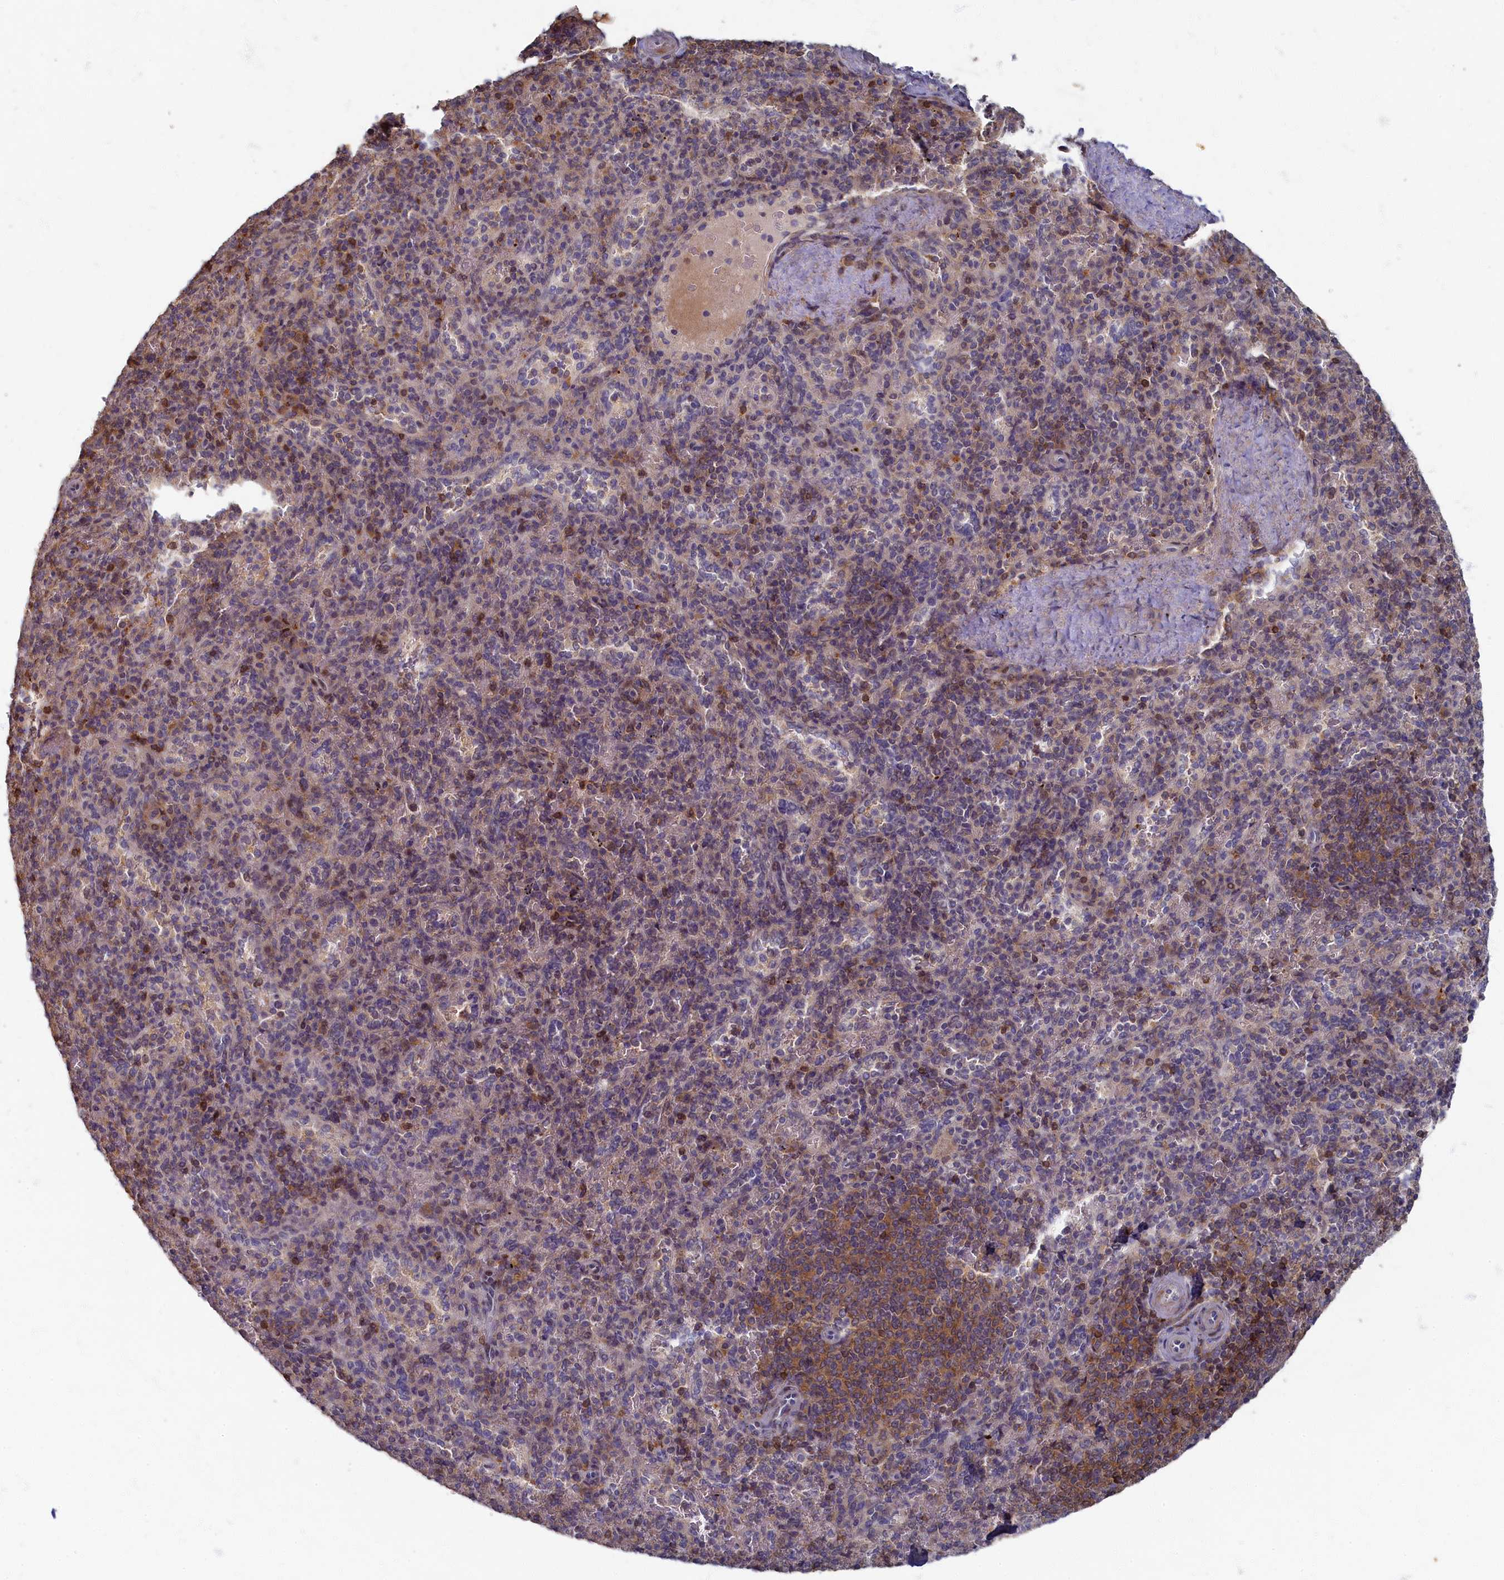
{"staining": {"intensity": "weak", "quantity": "<25%", "location": "cytoplasmic/membranous"}, "tissue": "spleen", "cell_type": "Cells in red pulp", "image_type": "normal", "snomed": [{"axis": "morphology", "description": "Normal tissue, NOS"}, {"axis": "topography", "description": "Spleen"}], "caption": "The photomicrograph demonstrates no staining of cells in red pulp in unremarkable spleen. (DAB immunohistochemistry (IHC) visualized using brightfield microscopy, high magnification).", "gene": "HUNK", "patient": {"sex": "male", "age": 82}}